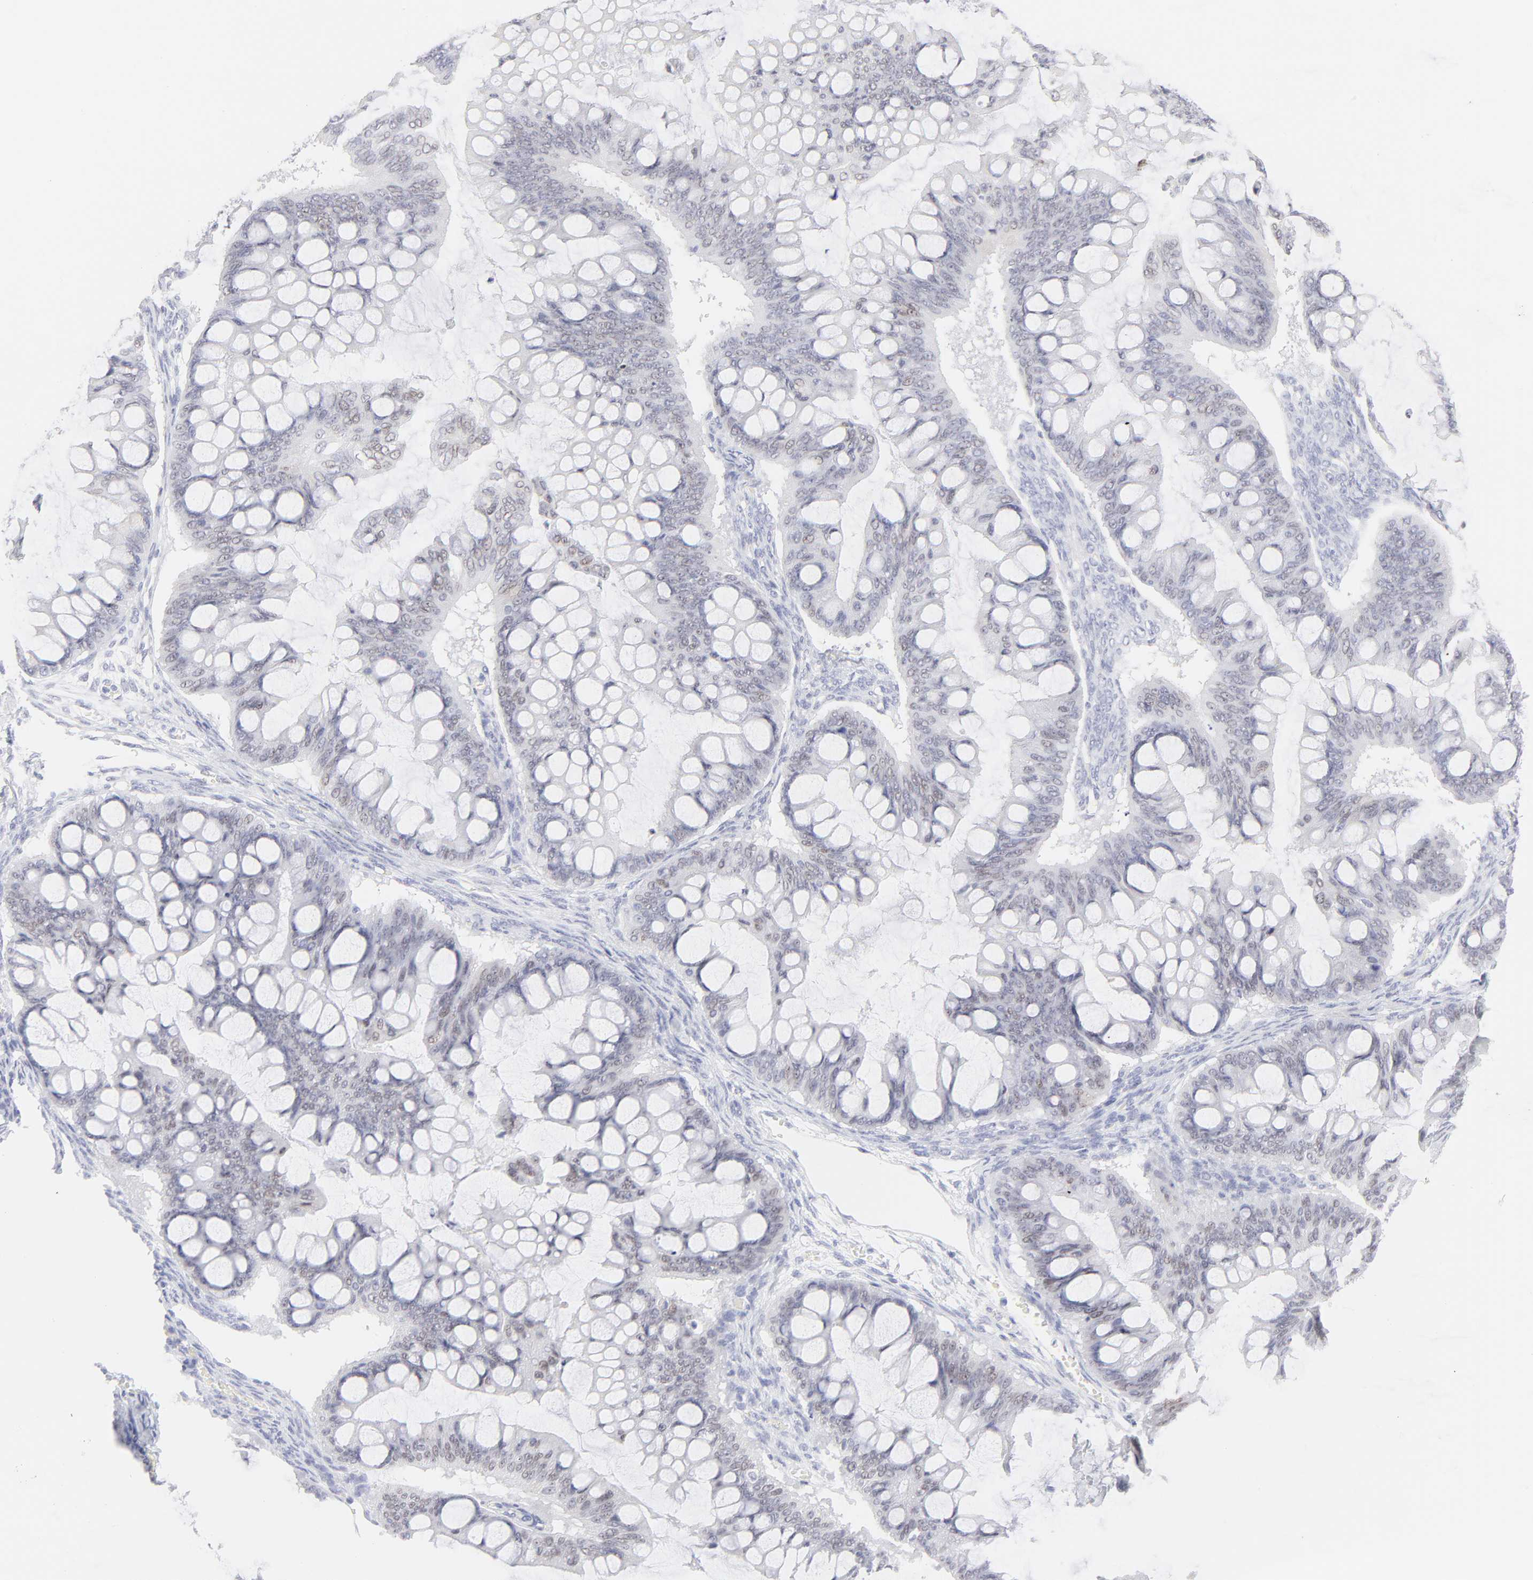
{"staining": {"intensity": "weak", "quantity": "<25%", "location": "nuclear"}, "tissue": "ovarian cancer", "cell_type": "Tumor cells", "image_type": "cancer", "snomed": [{"axis": "morphology", "description": "Cystadenocarcinoma, mucinous, NOS"}, {"axis": "topography", "description": "Ovary"}], "caption": "A micrograph of ovarian cancer stained for a protein exhibits no brown staining in tumor cells.", "gene": "ELF3", "patient": {"sex": "female", "age": 73}}